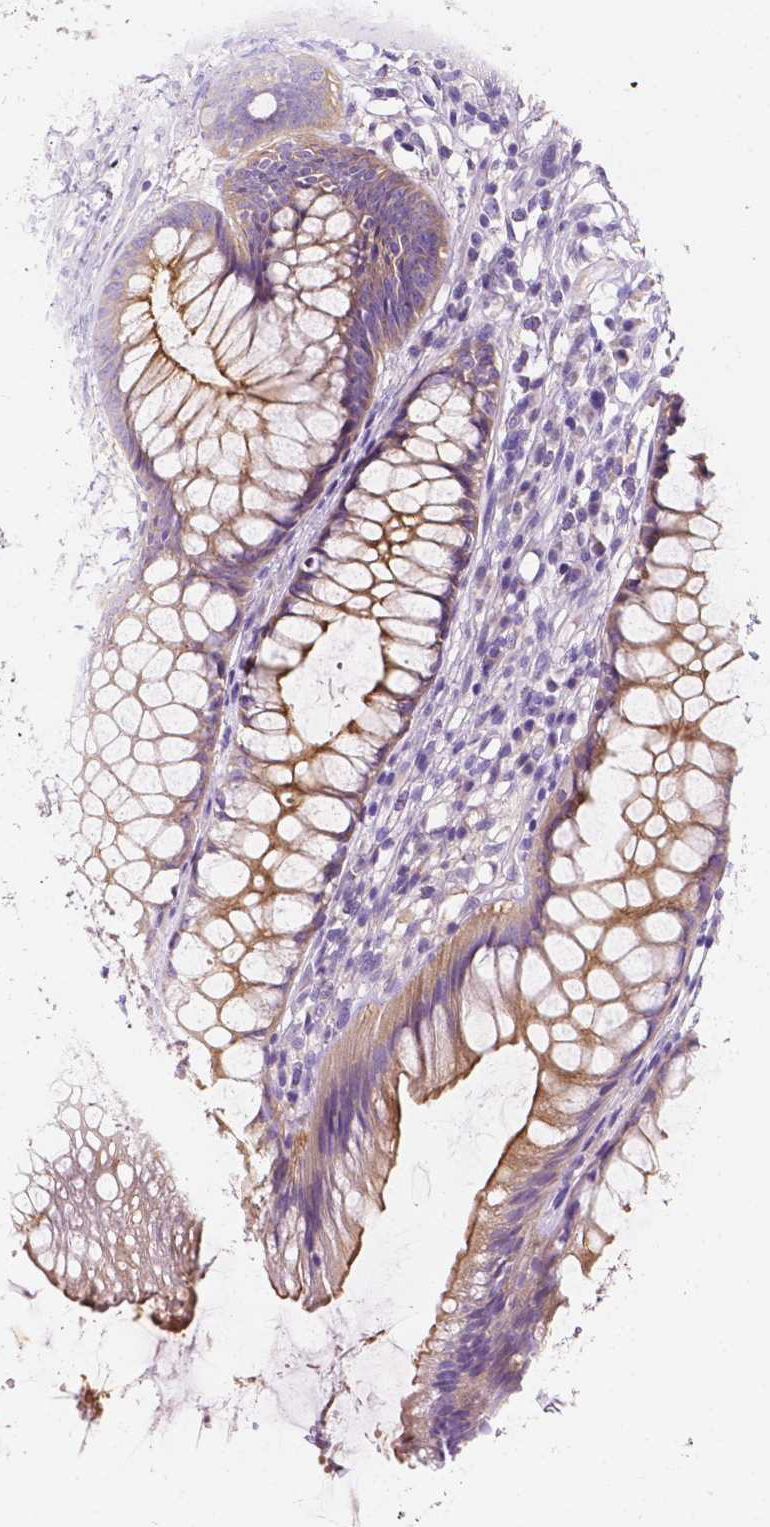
{"staining": {"intensity": "weak", "quantity": ">75%", "location": "cytoplasmic/membranous"}, "tissue": "rectum", "cell_type": "Glandular cells", "image_type": "normal", "snomed": [{"axis": "morphology", "description": "Normal tissue, NOS"}, {"axis": "topography", "description": "Smooth muscle"}, {"axis": "topography", "description": "Rectum"}], "caption": "Protein analysis of unremarkable rectum reveals weak cytoplasmic/membranous expression in approximately >75% of glandular cells.", "gene": "SIRT2", "patient": {"sex": "male", "age": 53}}